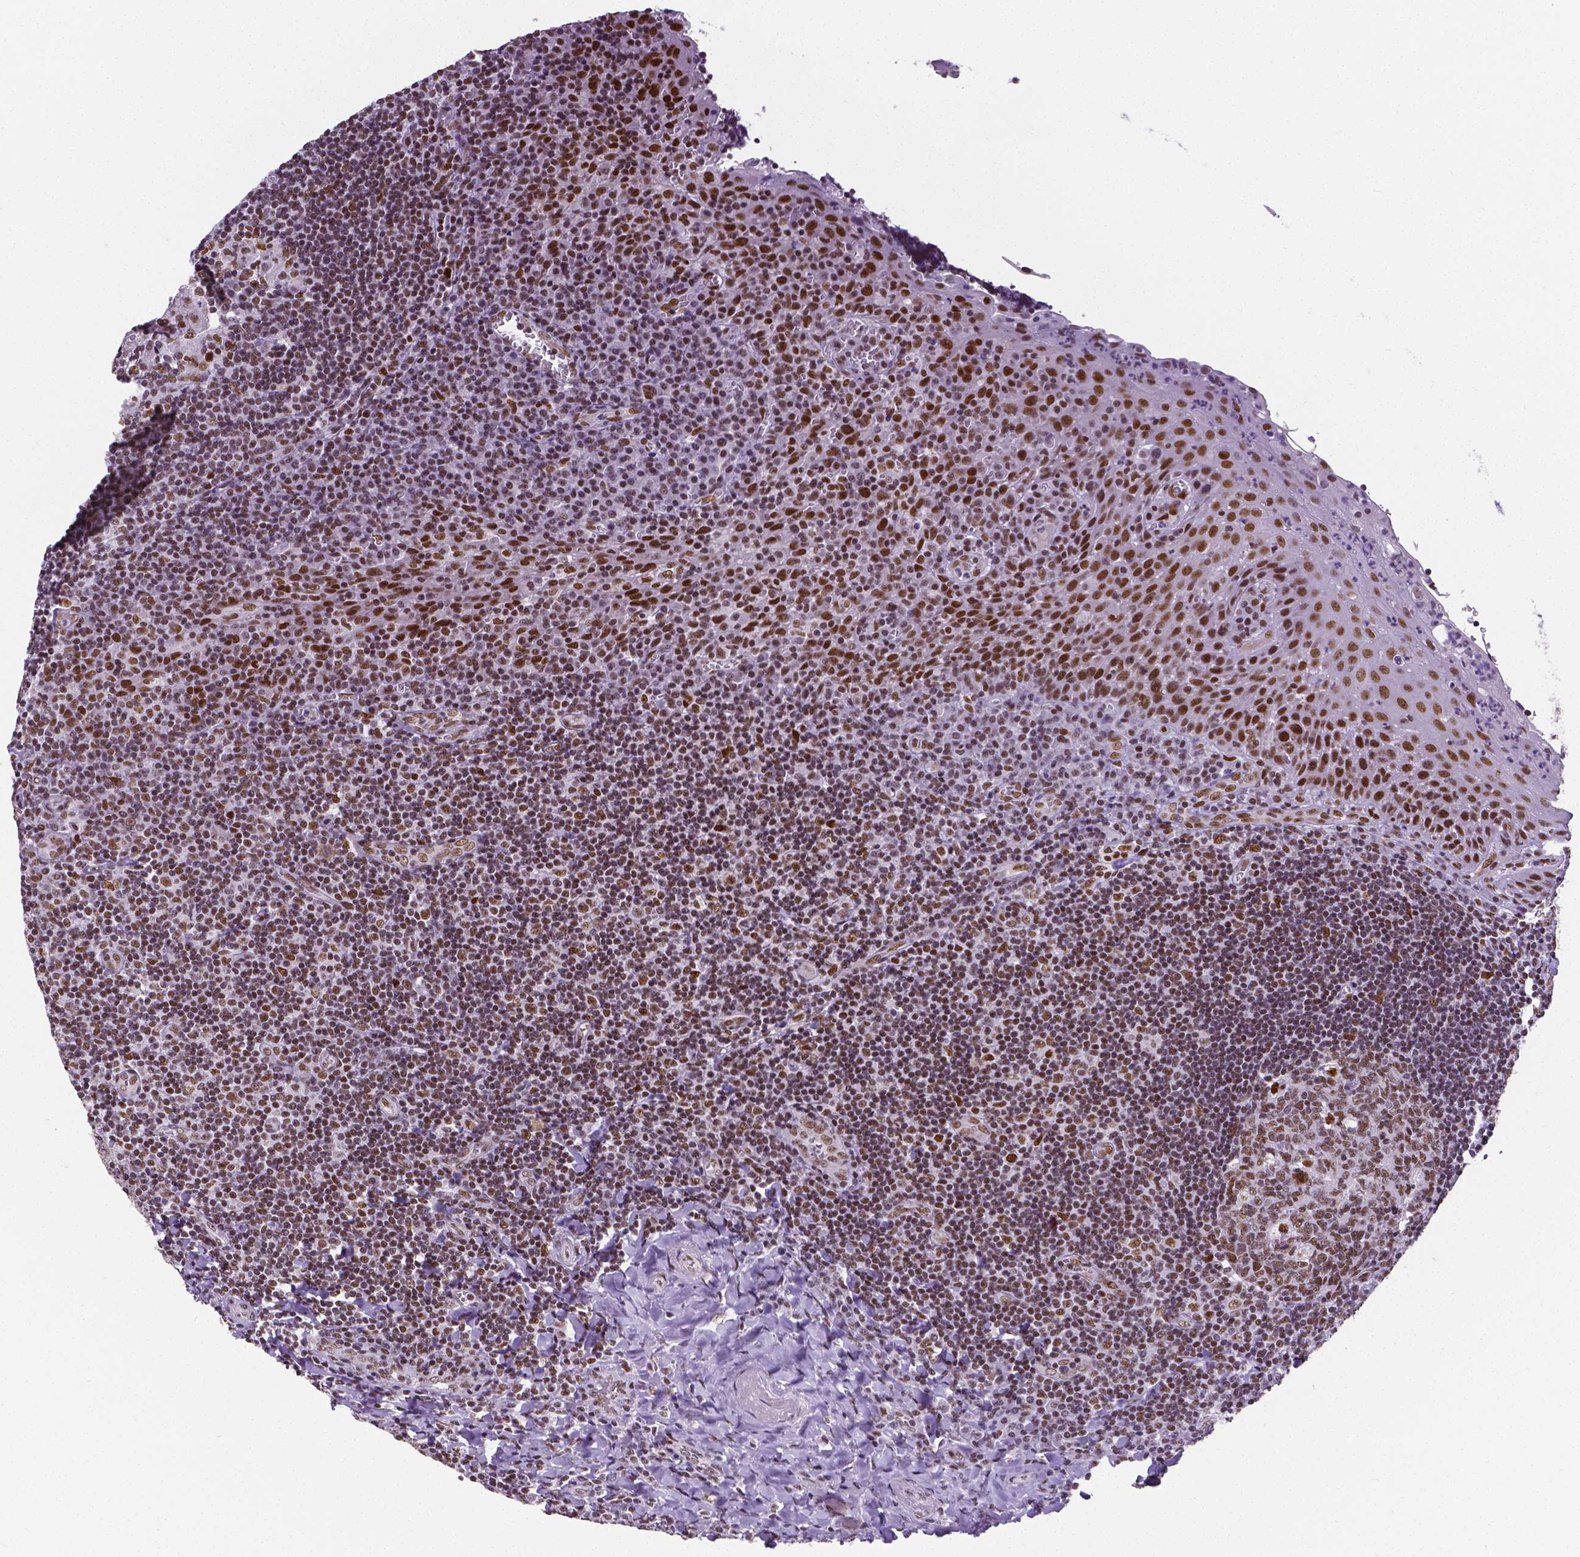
{"staining": {"intensity": "moderate", "quantity": ">75%", "location": "nuclear"}, "tissue": "tonsil", "cell_type": "Germinal center cells", "image_type": "normal", "snomed": [{"axis": "morphology", "description": "Normal tissue, NOS"}, {"axis": "morphology", "description": "Inflammation, NOS"}, {"axis": "topography", "description": "Tonsil"}], "caption": "Brown immunohistochemical staining in unremarkable human tonsil reveals moderate nuclear positivity in about >75% of germinal center cells. The staining was performed using DAB (3,3'-diaminobenzidine) to visualize the protein expression in brown, while the nuclei were stained in blue with hematoxylin (Magnification: 20x).", "gene": "REST", "patient": {"sex": "female", "age": 31}}